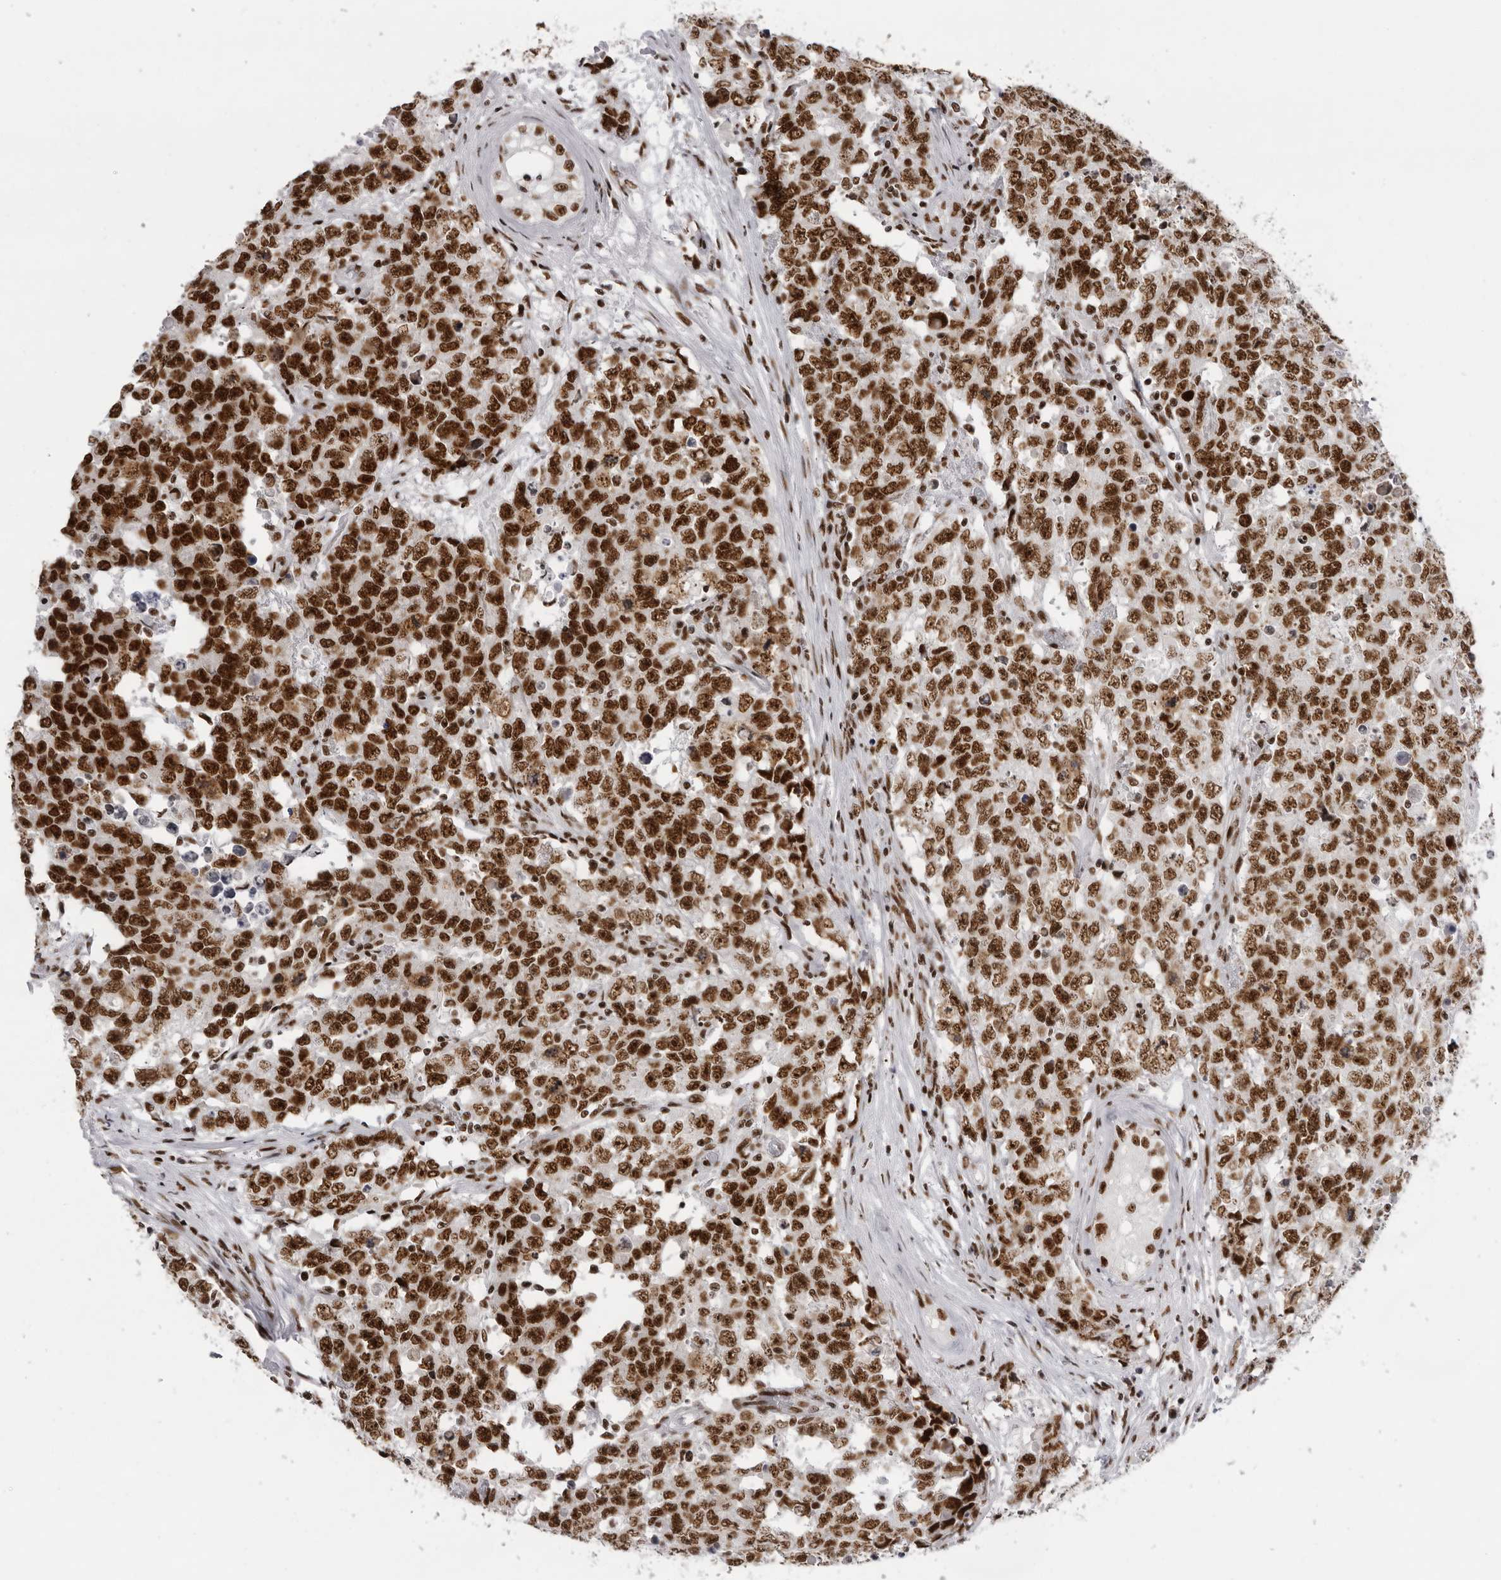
{"staining": {"intensity": "strong", "quantity": ">75%", "location": "nuclear"}, "tissue": "testis cancer", "cell_type": "Tumor cells", "image_type": "cancer", "snomed": [{"axis": "morphology", "description": "Carcinoma, Embryonal, NOS"}, {"axis": "topography", "description": "Testis"}], "caption": "This is an image of immunohistochemistry staining of testis cancer, which shows strong positivity in the nuclear of tumor cells.", "gene": "DHX9", "patient": {"sex": "male", "age": 28}}